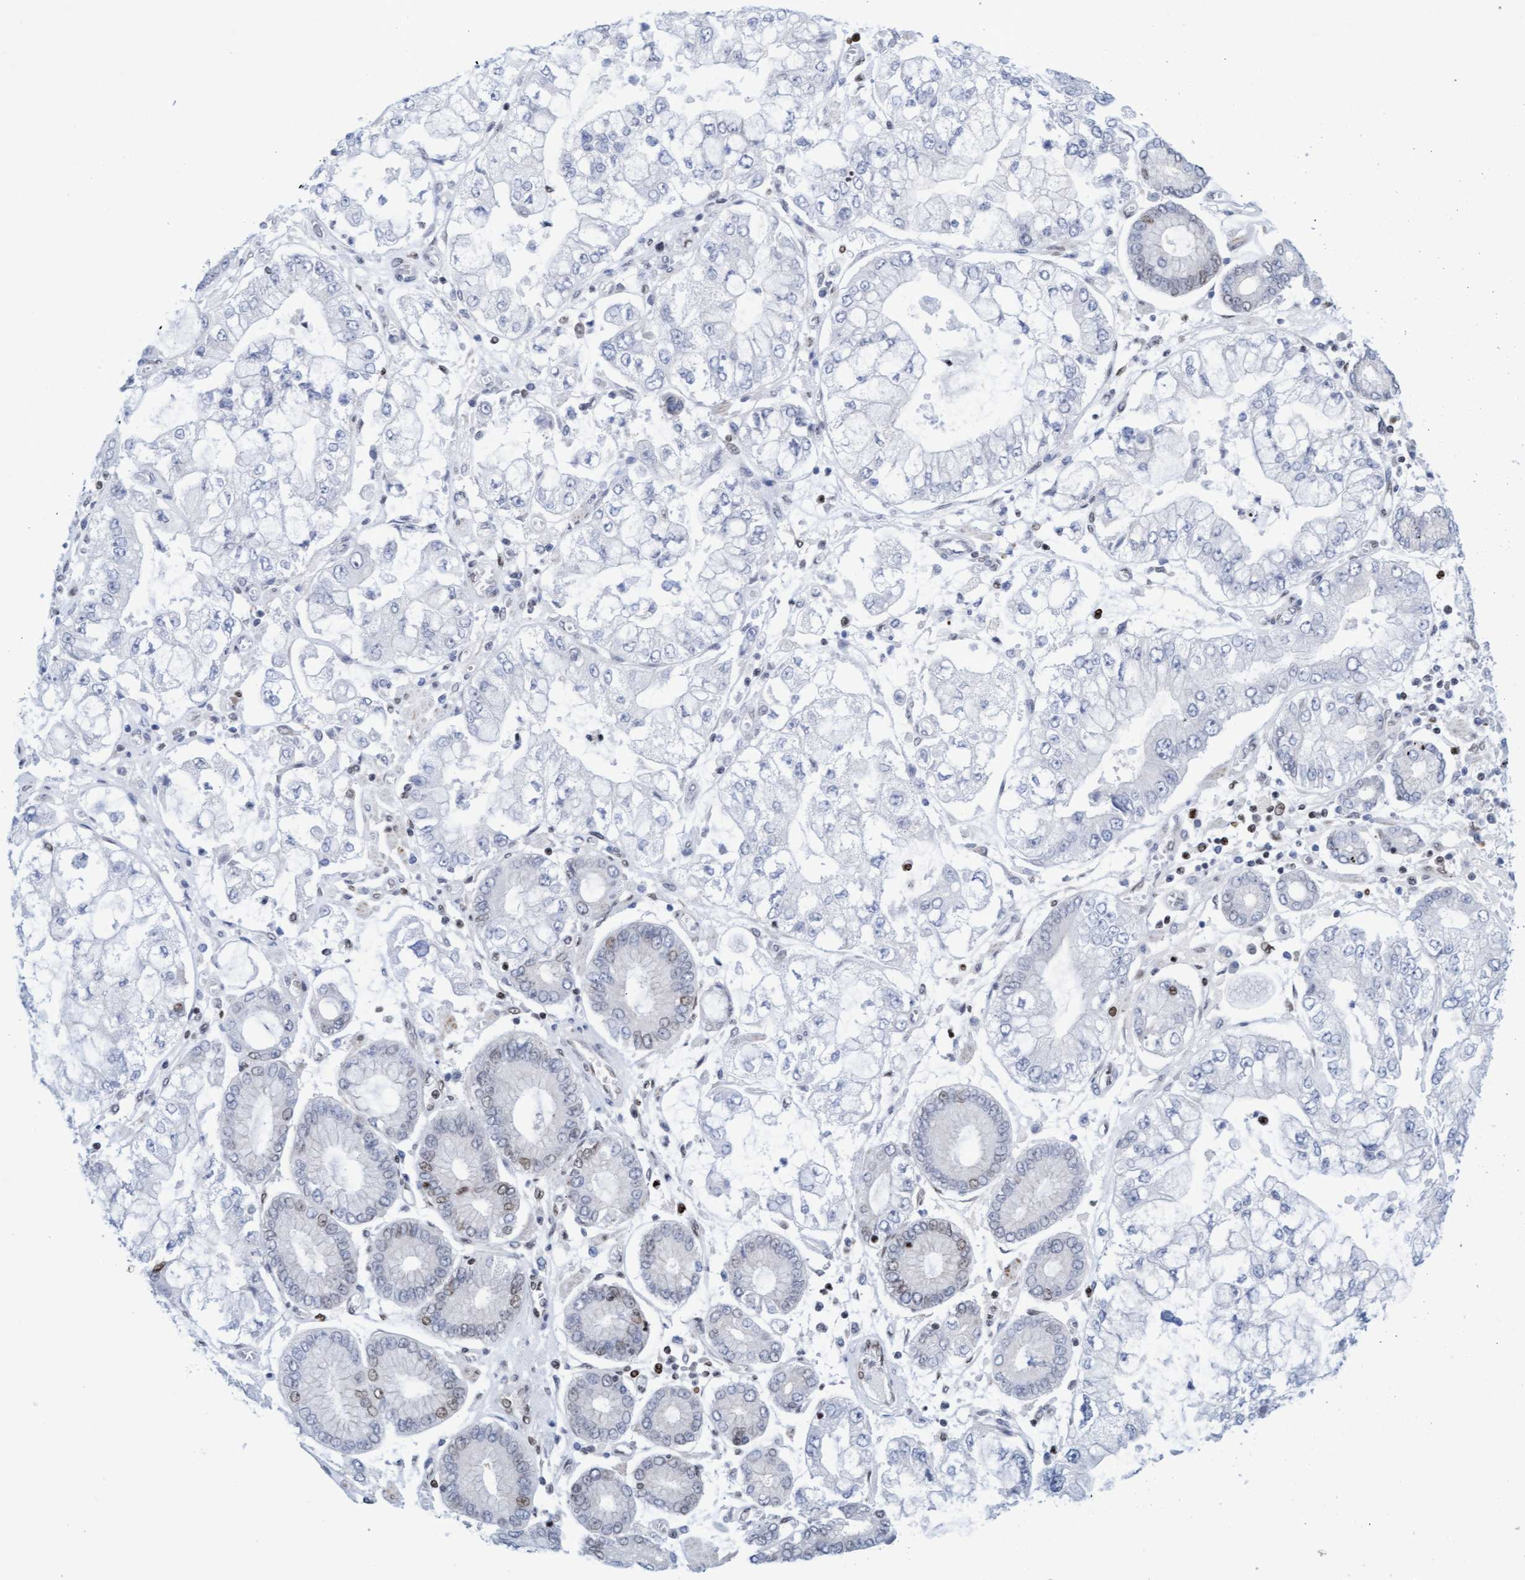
{"staining": {"intensity": "negative", "quantity": "none", "location": "none"}, "tissue": "stomach cancer", "cell_type": "Tumor cells", "image_type": "cancer", "snomed": [{"axis": "morphology", "description": "Adenocarcinoma, NOS"}, {"axis": "topography", "description": "Stomach"}], "caption": "Protein analysis of stomach cancer exhibits no significant staining in tumor cells. The staining was performed using DAB to visualize the protein expression in brown, while the nuclei were stained in blue with hematoxylin (Magnification: 20x).", "gene": "GLRX2", "patient": {"sex": "male", "age": 76}}